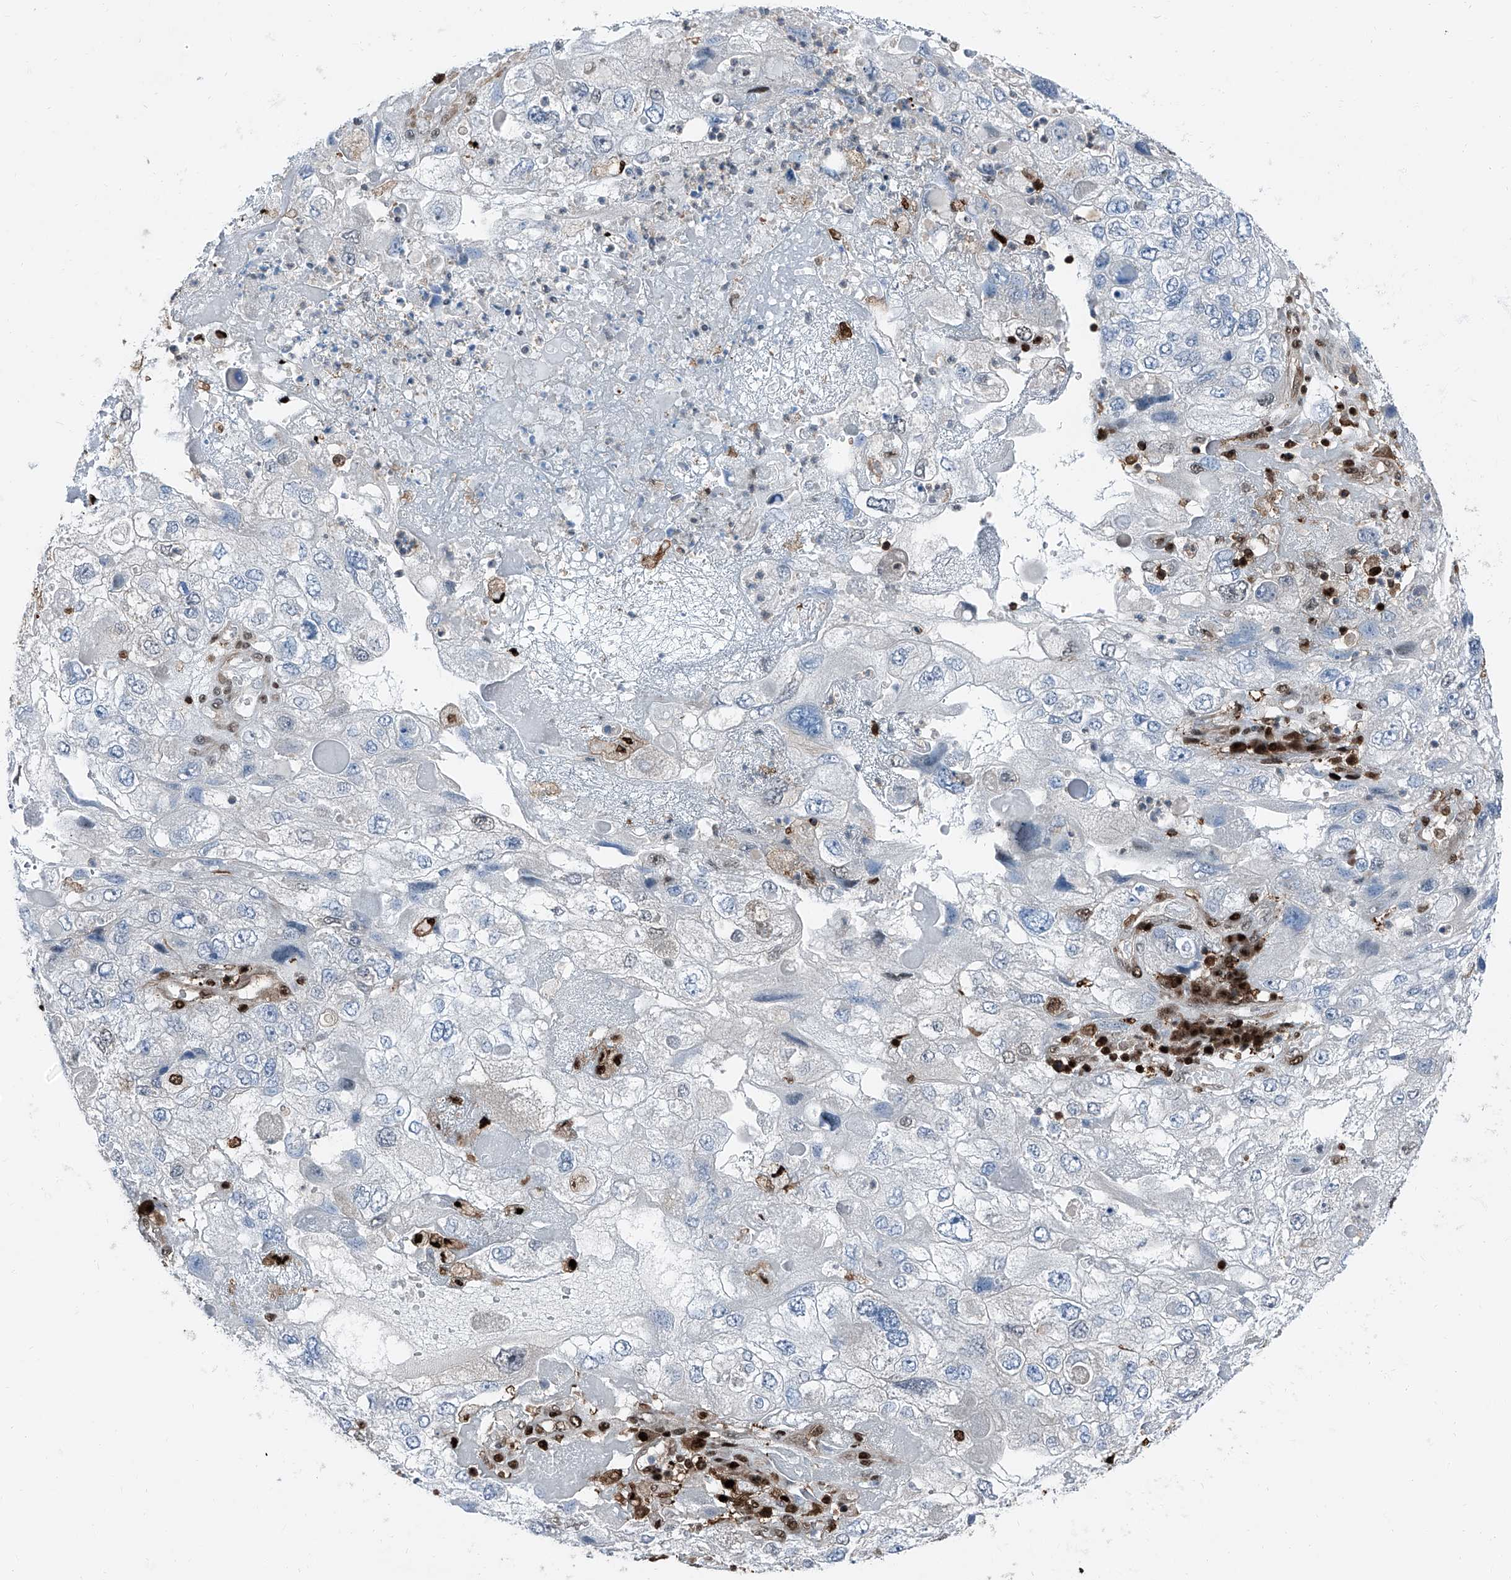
{"staining": {"intensity": "negative", "quantity": "none", "location": "none"}, "tissue": "endometrial cancer", "cell_type": "Tumor cells", "image_type": "cancer", "snomed": [{"axis": "morphology", "description": "Adenocarcinoma, NOS"}, {"axis": "topography", "description": "Endometrium"}], "caption": "Protein analysis of adenocarcinoma (endometrial) displays no significant positivity in tumor cells. (DAB IHC with hematoxylin counter stain).", "gene": "PSMB10", "patient": {"sex": "female", "age": 49}}